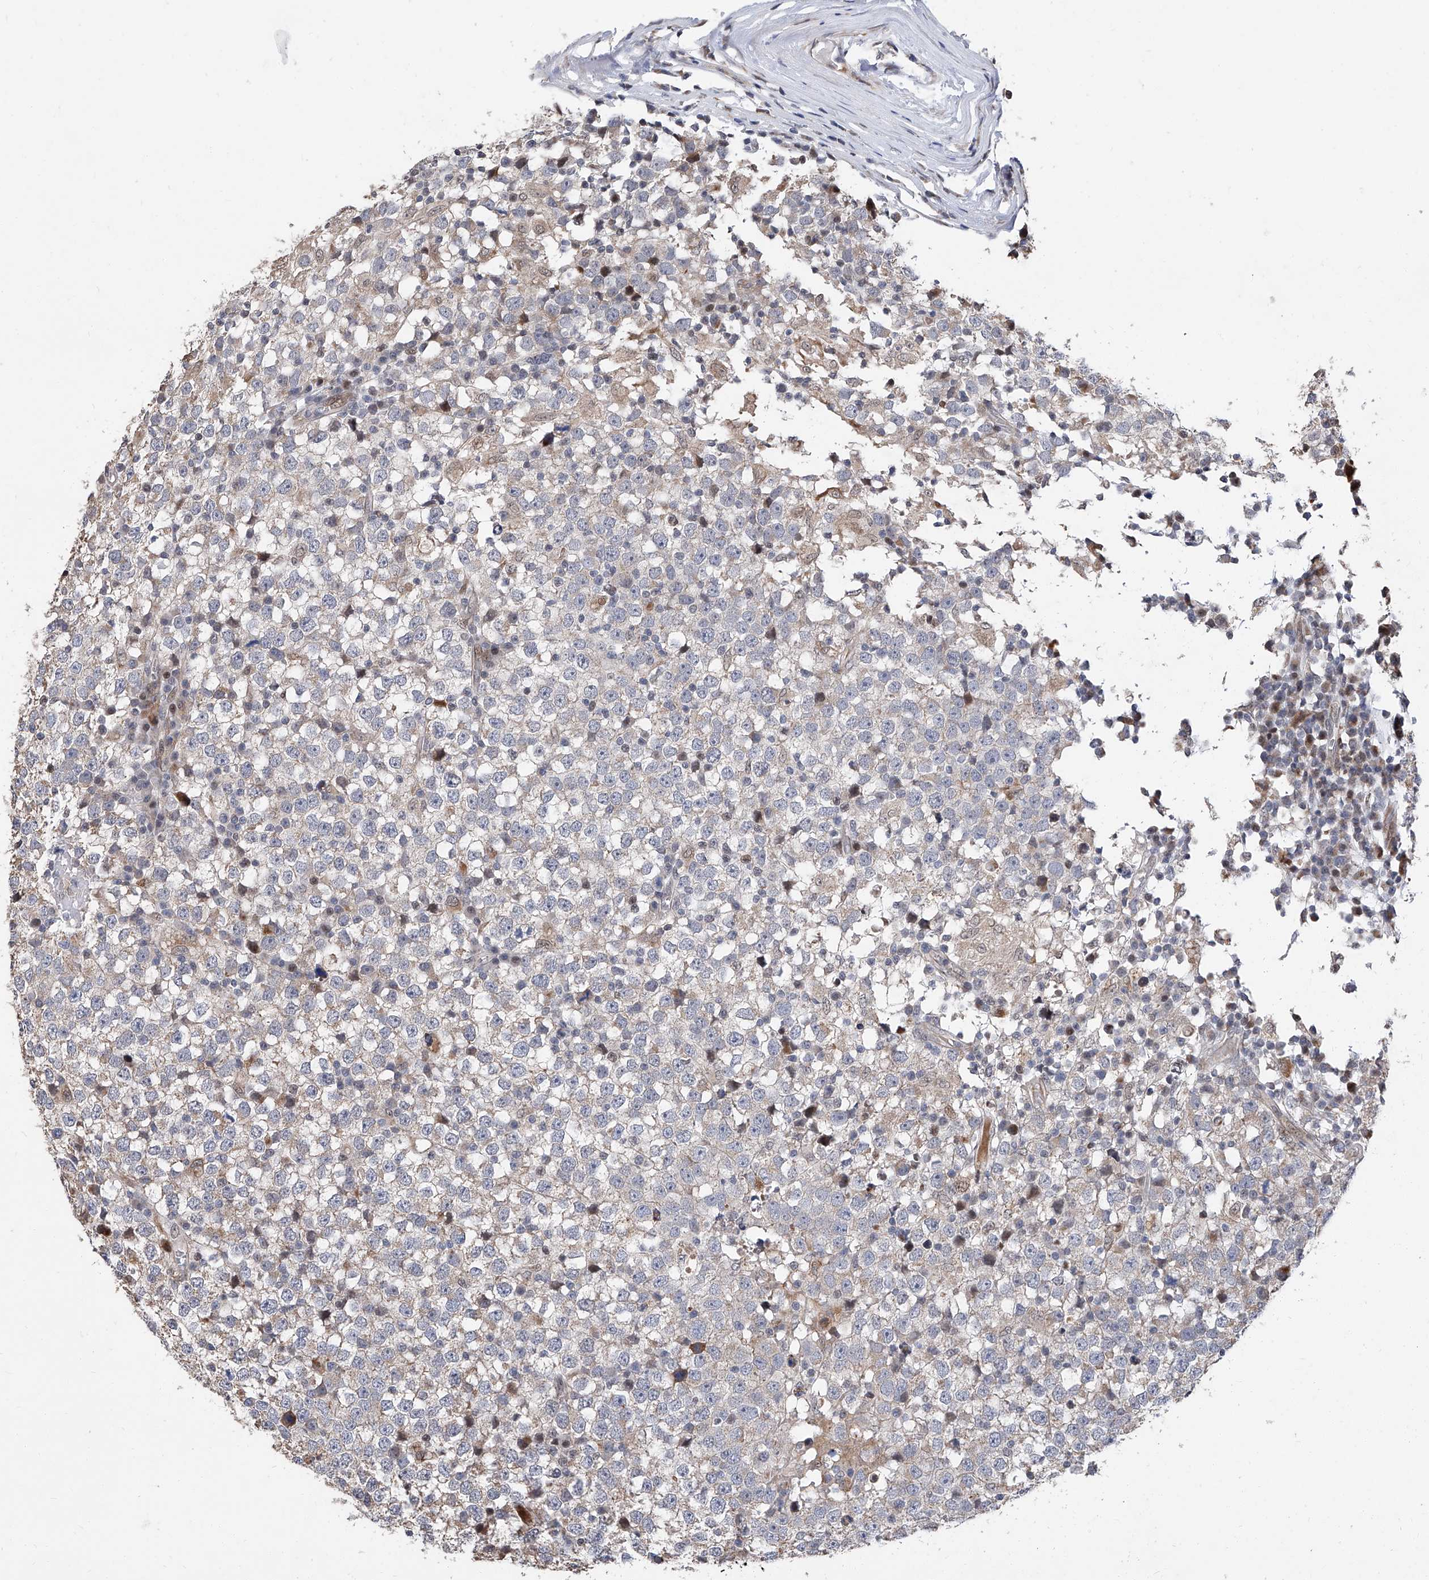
{"staining": {"intensity": "negative", "quantity": "none", "location": "none"}, "tissue": "testis cancer", "cell_type": "Tumor cells", "image_type": "cancer", "snomed": [{"axis": "morphology", "description": "Seminoma, NOS"}, {"axis": "topography", "description": "Testis"}], "caption": "DAB (3,3'-diaminobenzidine) immunohistochemical staining of human seminoma (testis) shows no significant staining in tumor cells. The staining was performed using DAB (3,3'-diaminobenzidine) to visualize the protein expression in brown, while the nuclei were stained in blue with hematoxylin (Magnification: 20x).", "gene": "FARP2", "patient": {"sex": "male", "age": 65}}